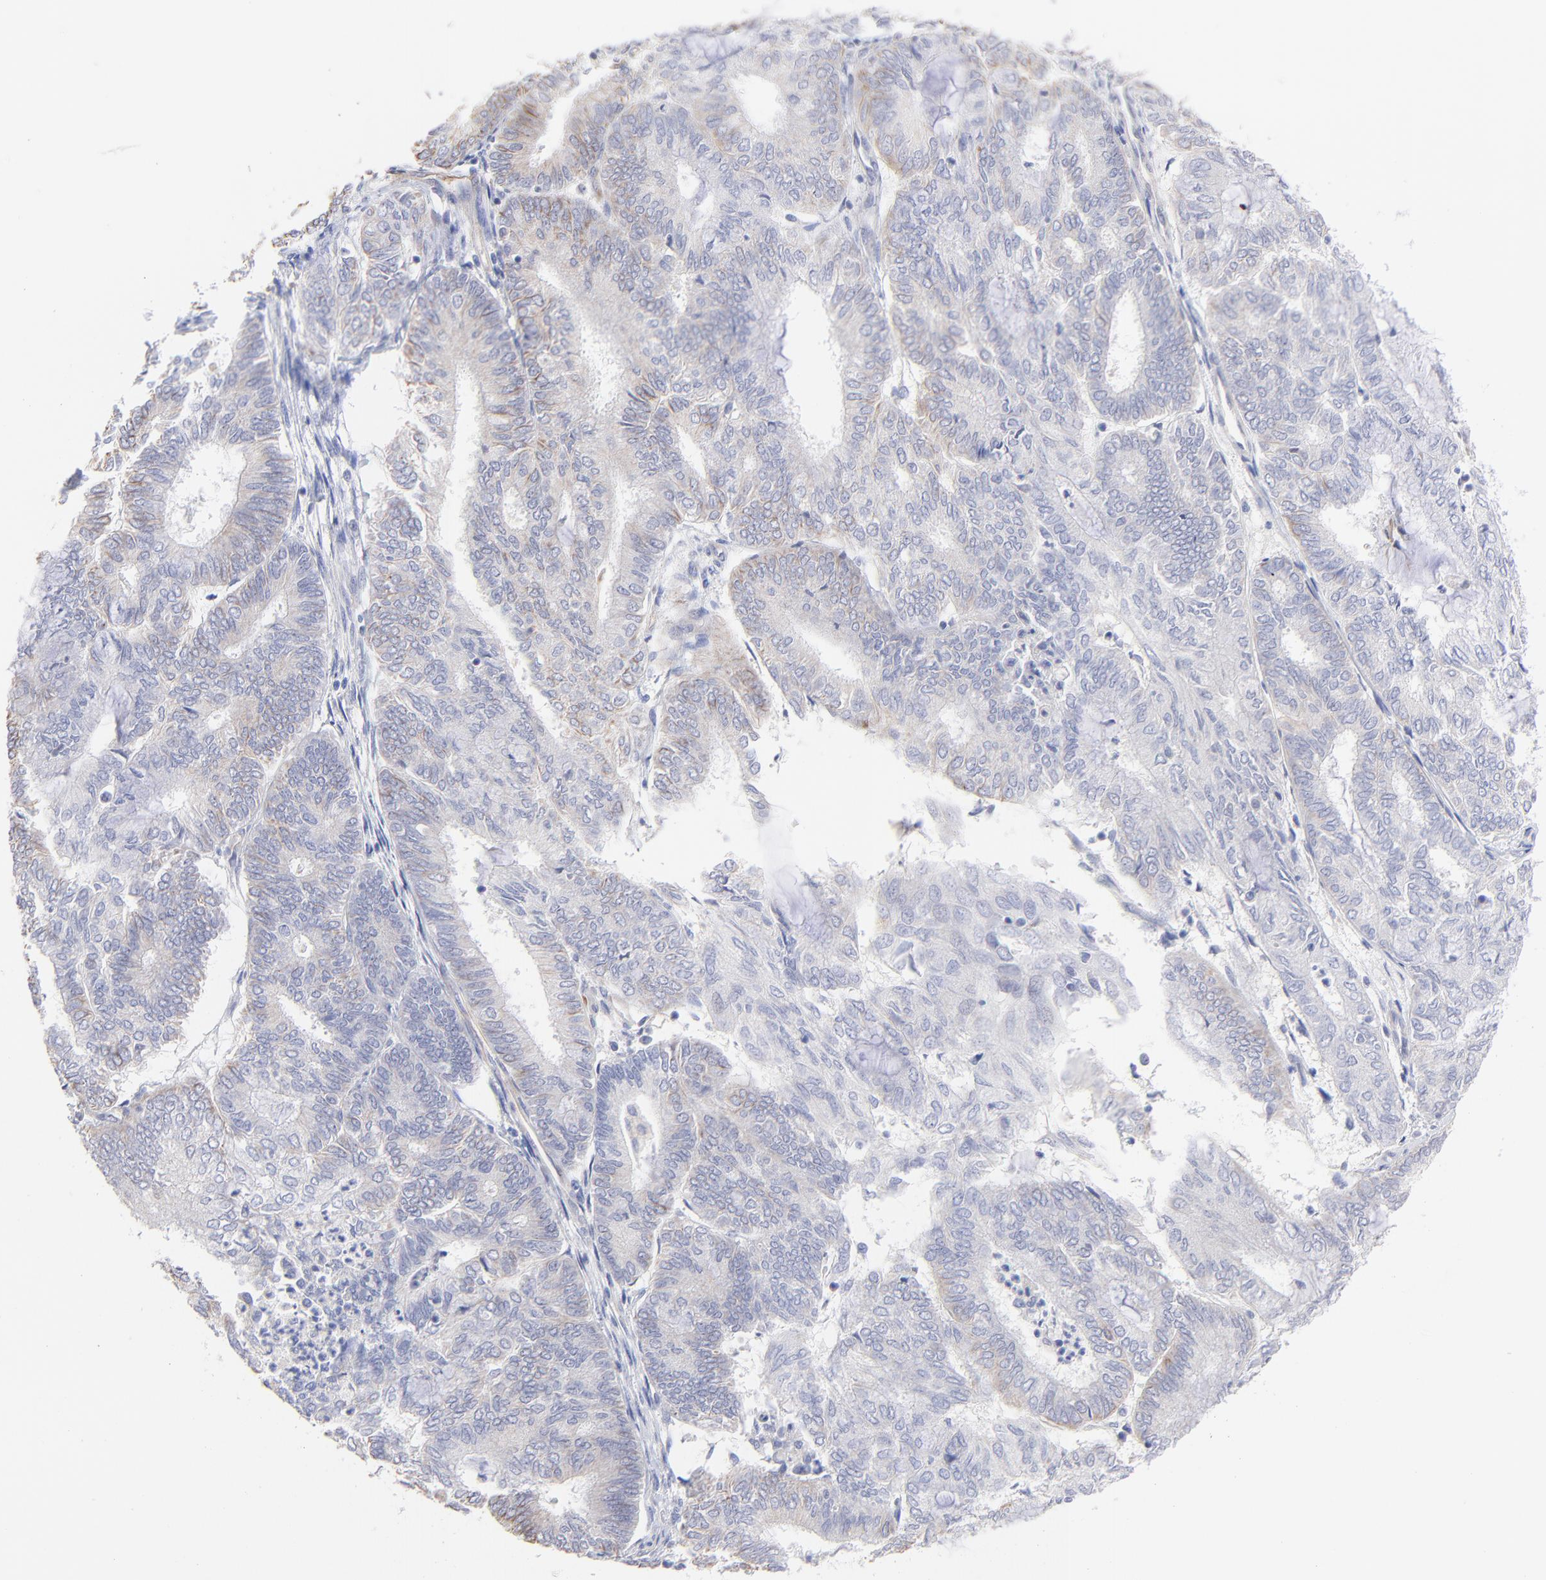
{"staining": {"intensity": "weak", "quantity": "<25%", "location": "cytoplasmic/membranous"}, "tissue": "endometrial cancer", "cell_type": "Tumor cells", "image_type": "cancer", "snomed": [{"axis": "morphology", "description": "Adenocarcinoma, NOS"}, {"axis": "topography", "description": "Endometrium"}], "caption": "This image is of adenocarcinoma (endometrial) stained with immunohistochemistry to label a protein in brown with the nuclei are counter-stained blue. There is no positivity in tumor cells. (Stains: DAB IHC with hematoxylin counter stain, Microscopy: brightfield microscopy at high magnification).", "gene": "COX8C", "patient": {"sex": "female", "age": 59}}